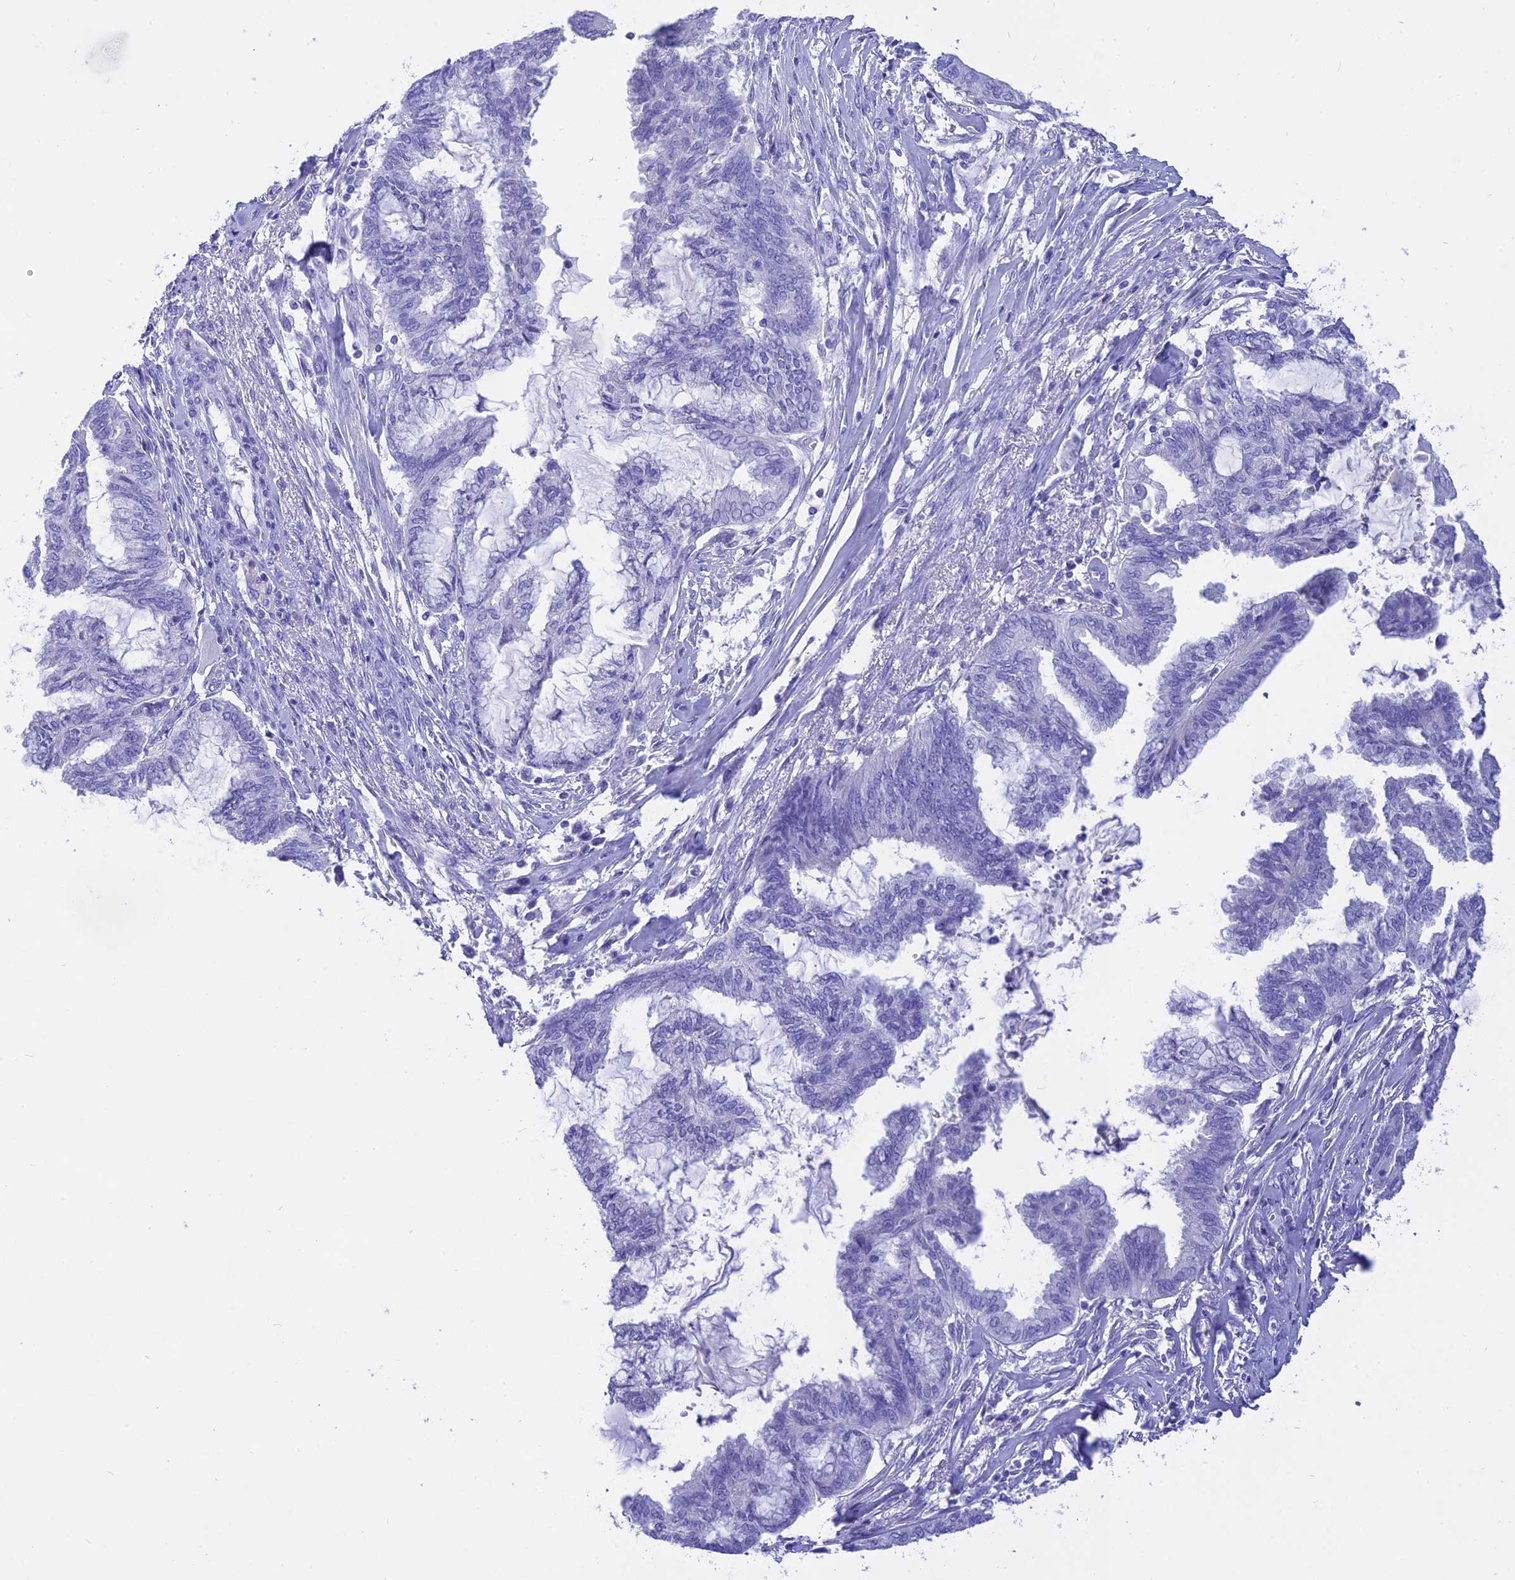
{"staining": {"intensity": "negative", "quantity": "none", "location": "none"}, "tissue": "endometrial cancer", "cell_type": "Tumor cells", "image_type": "cancer", "snomed": [{"axis": "morphology", "description": "Adenocarcinoma, NOS"}, {"axis": "topography", "description": "Endometrium"}], "caption": "IHC photomicrograph of neoplastic tissue: human endometrial cancer stained with DAB displays no significant protein staining in tumor cells. (Brightfield microscopy of DAB (3,3'-diaminobenzidine) immunohistochemistry at high magnification).", "gene": "ISCA1", "patient": {"sex": "female", "age": 86}}